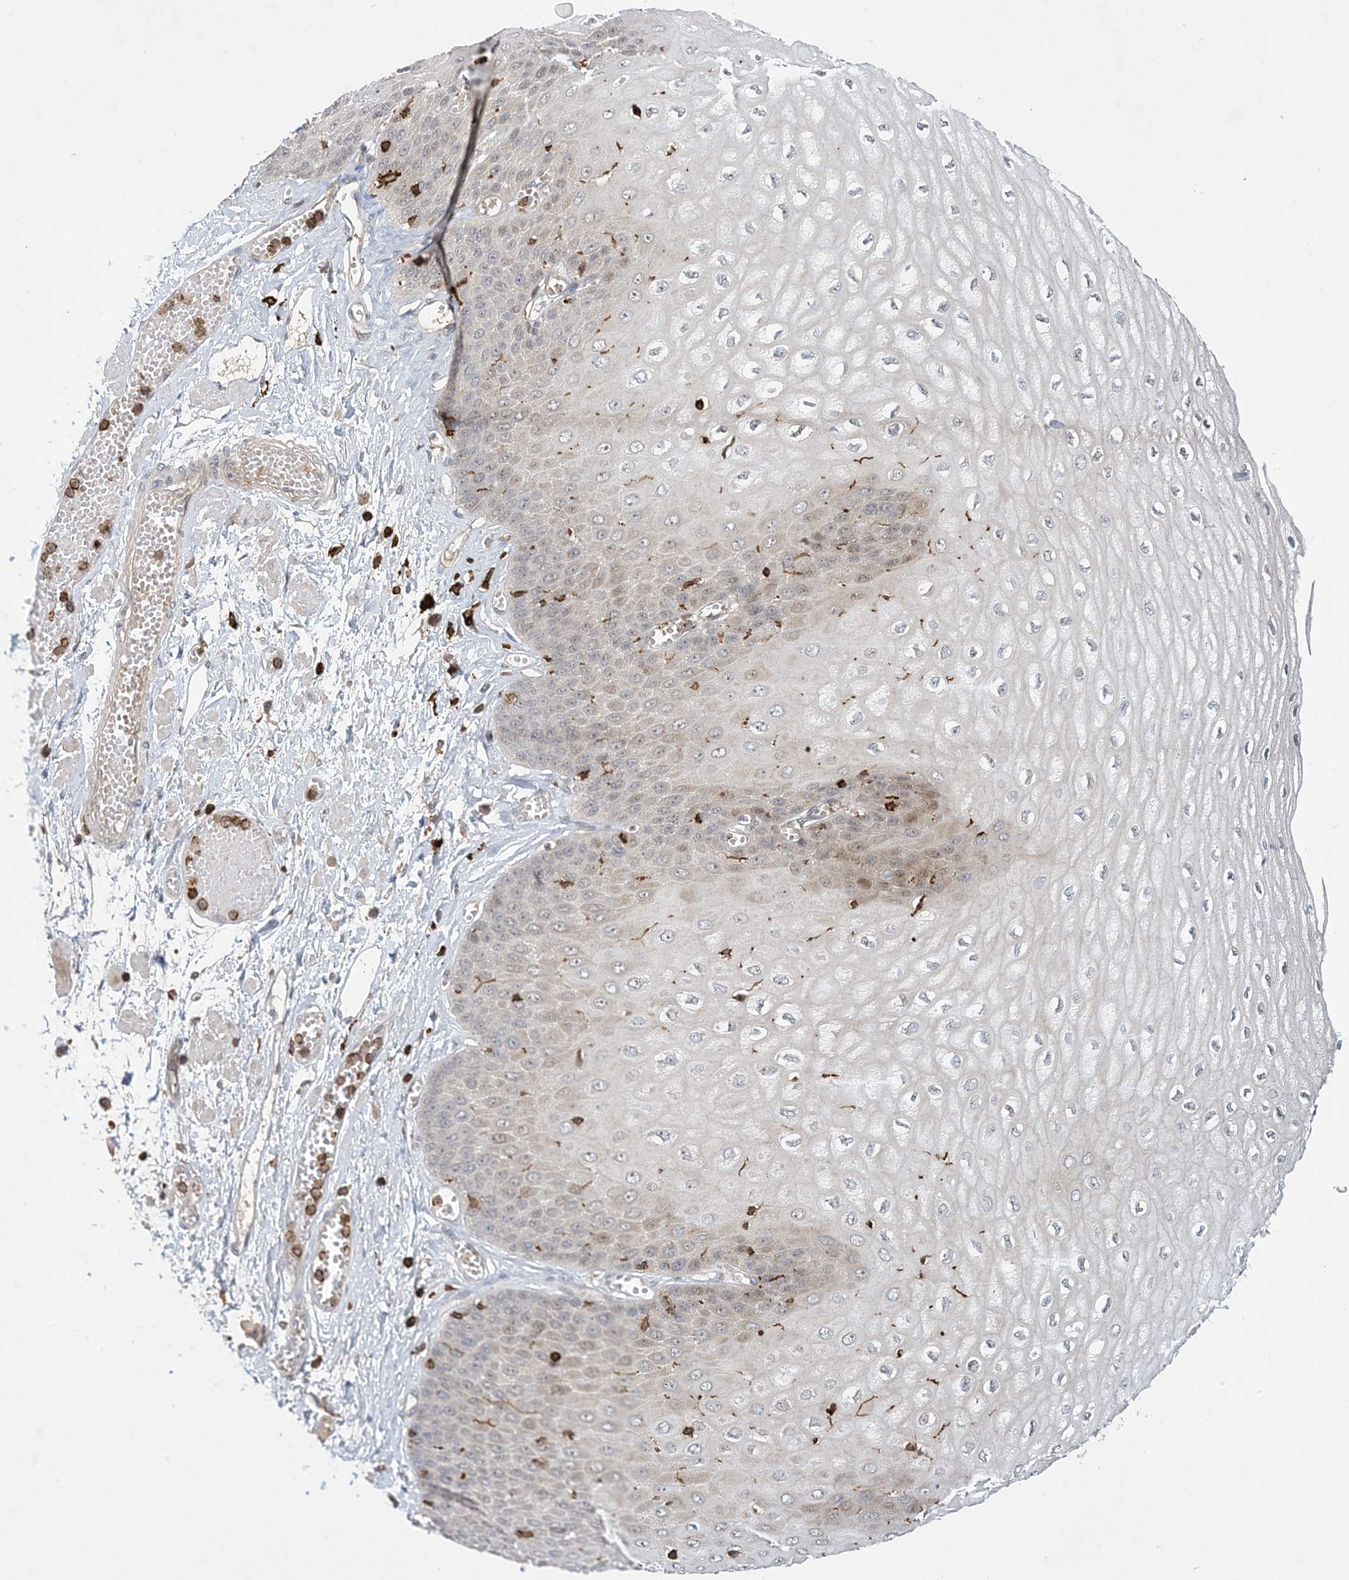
{"staining": {"intensity": "negative", "quantity": "none", "location": "none"}, "tissue": "esophagus", "cell_type": "Squamous epithelial cells", "image_type": "normal", "snomed": [{"axis": "morphology", "description": "Normal tissue, NOS"}, {"axis": "topography", "description": "Esophagus"}], "caption": "Photomicrograph shows no significant protein positivity in squamous epithelial cells of normal esophagus.", "gene": "AK9", "patient": {"sex": "male", "age": 60}}